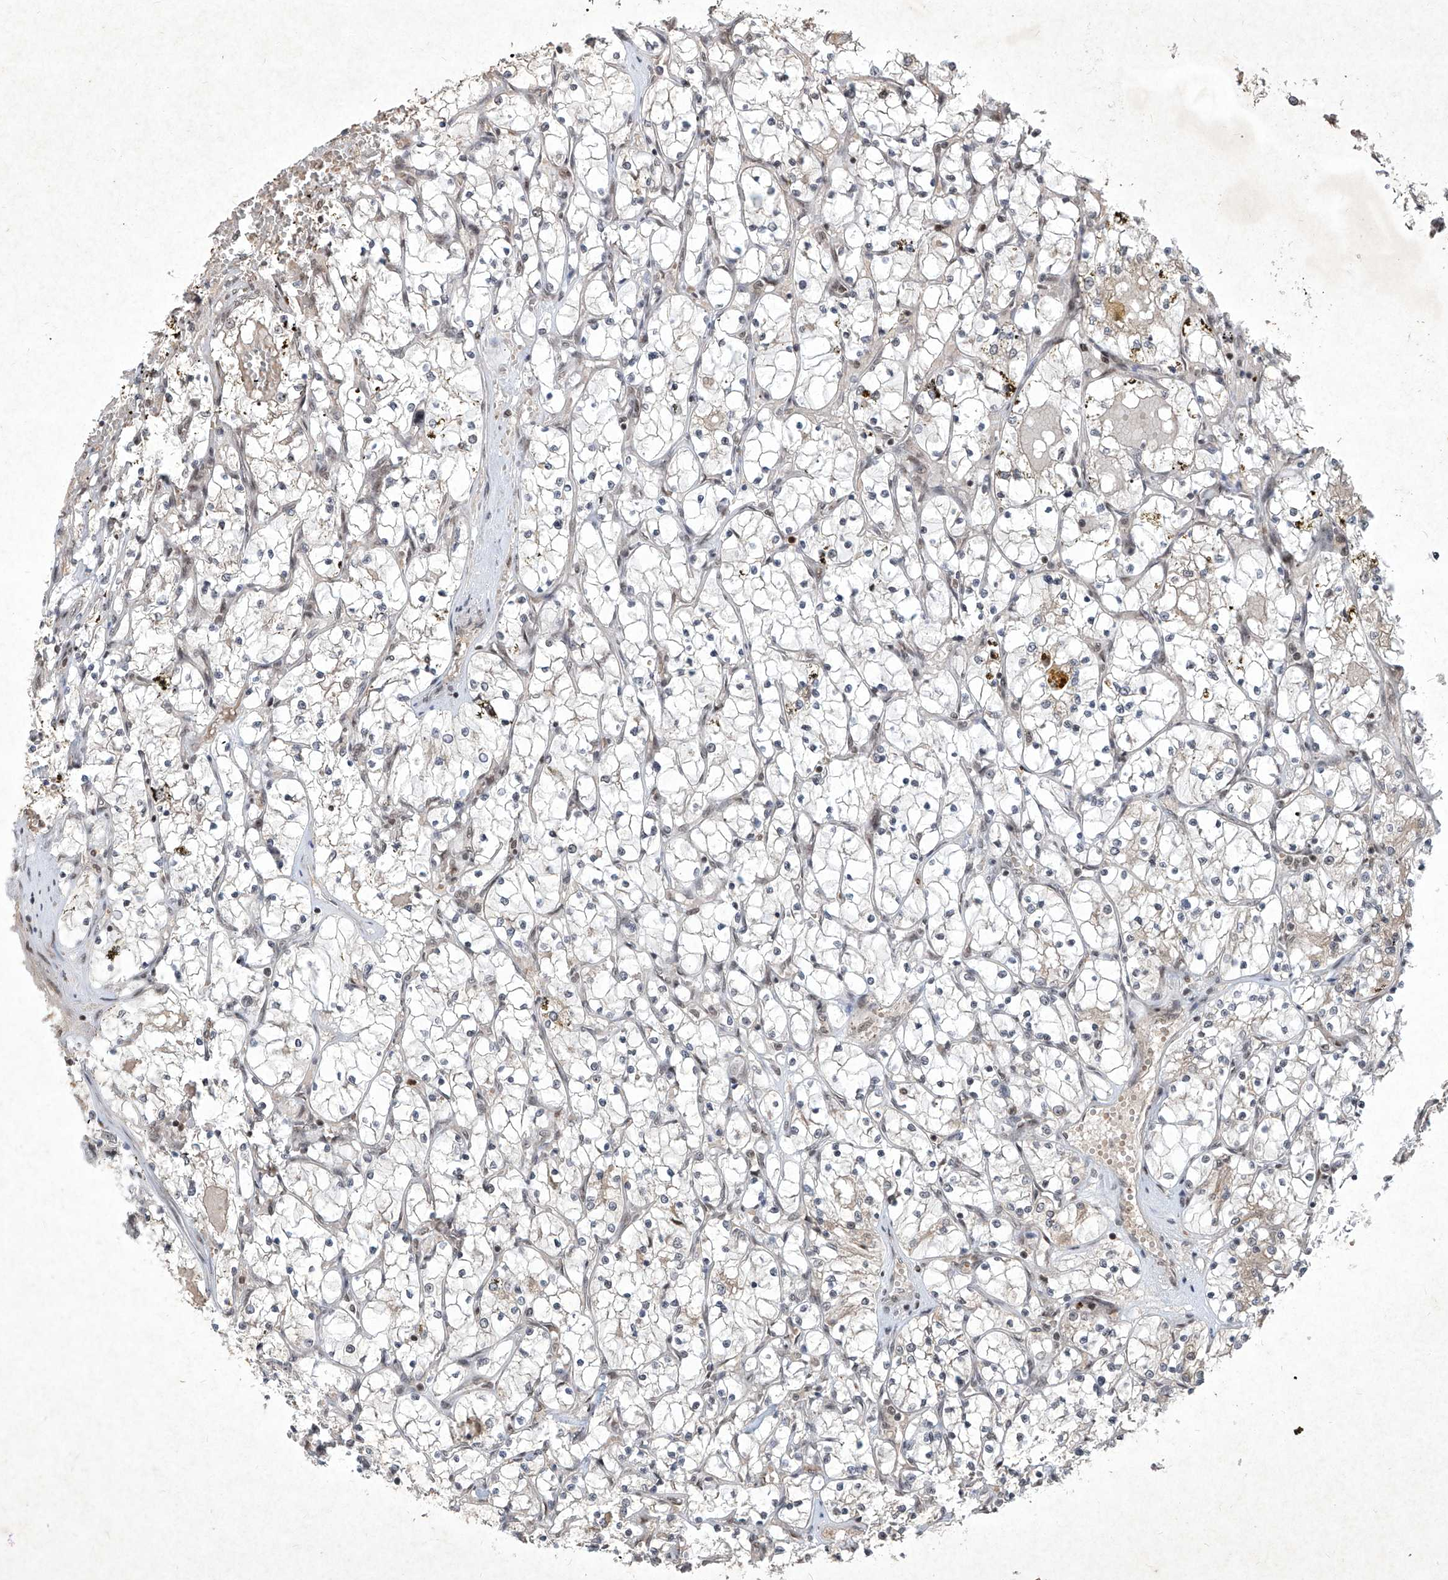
{"staining": {"intensity": "negative", "quantity": "none", "location": "none"}, "tissue": "renal cancer", "cell_type": "Tumor cells", "image_type": "cancer", "snomed": [{"axis": "morphology", "description": "Adenocarcinoma, NOS"}, {"axis": "topography", "description": "Kidney"}], "caption": "There is no significant positivity in tumor cells of renal adenocarcinoma. (DAB (3,3'-diaminobenzidine) immunohistochemistry visualized using brightfield microscopy, high magnification).", "gene": "IRF2", "patient": {"sex": "female", "age": 69}}